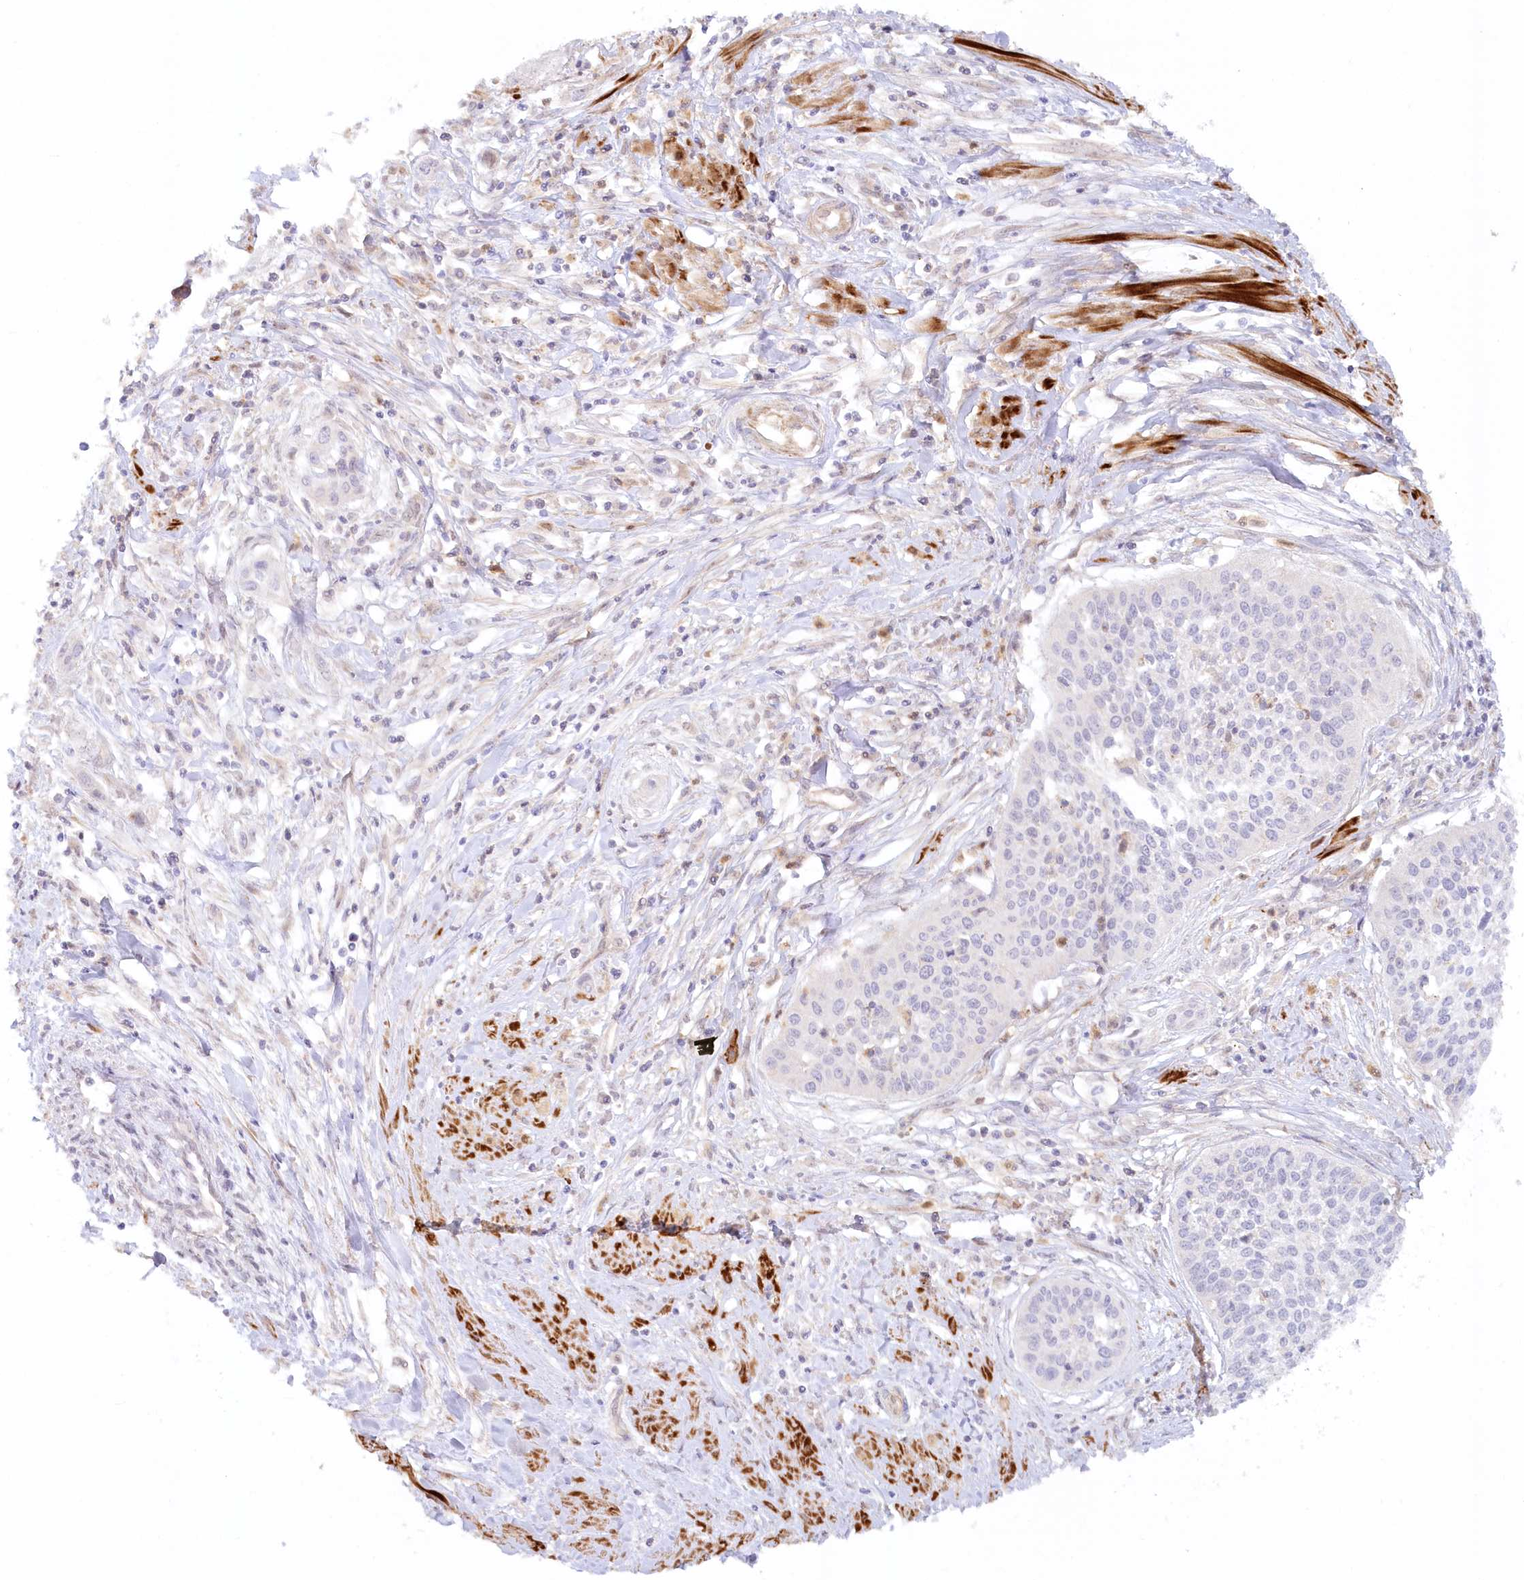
{"staining": {"intensity": "negative", "quantity": "none", "location": "none"}, "tissue": "cervical cancer", "cell_type": "Tumor cells", "image_type": "cancer", "snomed": [{"axis": "morphology", "description": "Squamous cell carcinoma, NOS"}, {"axis": "topography", "description": "Cervix"}], "caption": "The micrograph exhibits no significant positivity in tumor cells of cervical cancer (squamous cell carcinoma).", "gene": "GBE1", "patient": {"sex": "female", "age": 34}}